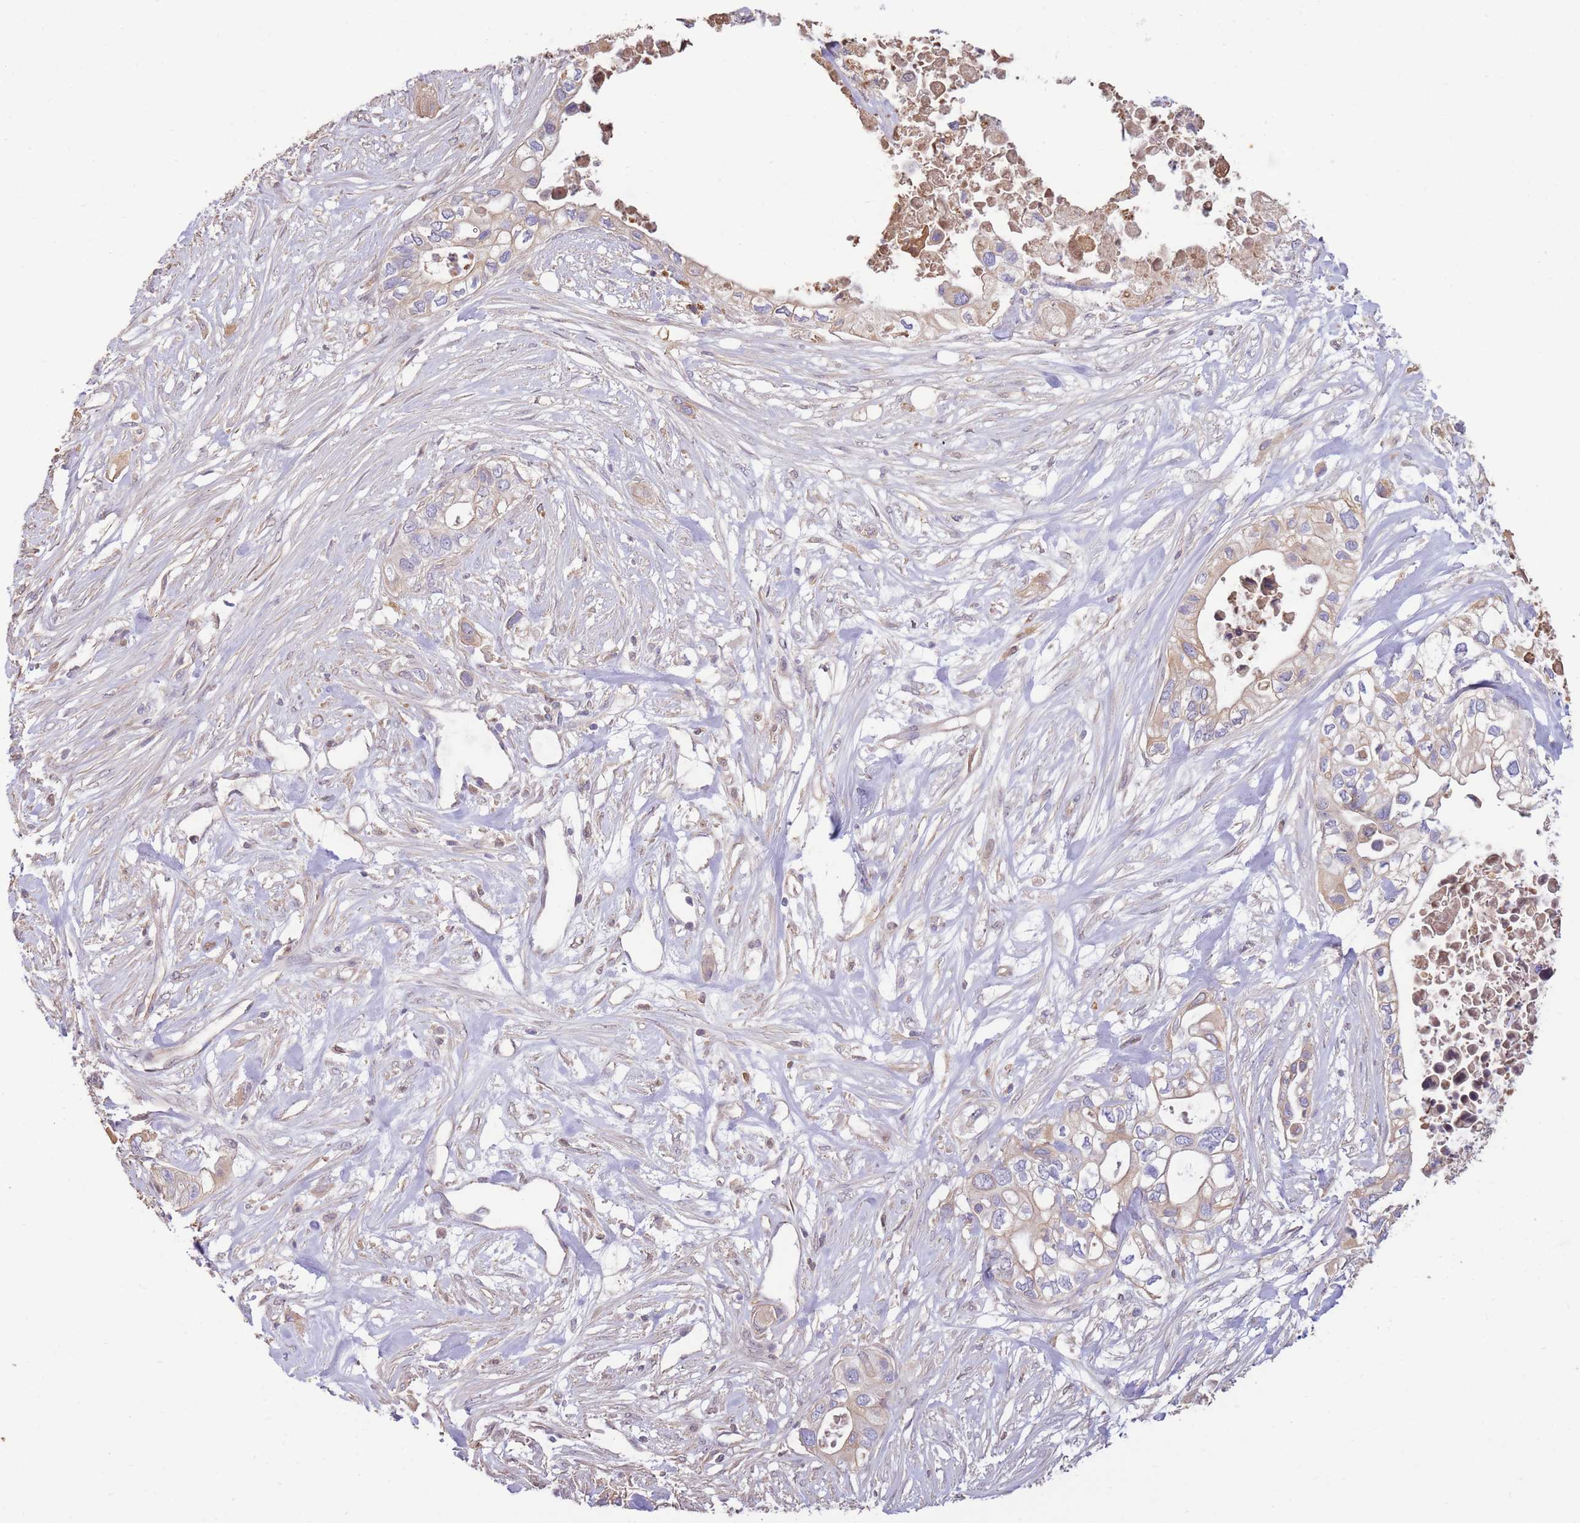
{"staining": {"intensity": "weak", "quantity": "<25%", "location": "cytoplasmic/membranous"}, "tissue": "pancreatic cancer", "cell_type": "Tumor cells", "image_type": "cancer", "snomed": [{"axis": "morphology", "description": "Adenocarcinoma, NOS"}, {"axis": "topography", "description": "Pancreas"}], "caption": "Micrograph shows no protein expression in tumor cells of pancreatic adenocarcinoma tissue. (Stains: DAB (3,3'-diaminobenzidine) immunohistochemistry with hematoxylin counter stain, Microscopy: brightfield microscopy at high magnification).", "gene": "RGS14", "patient": {"sex": "female", "age": 63}}